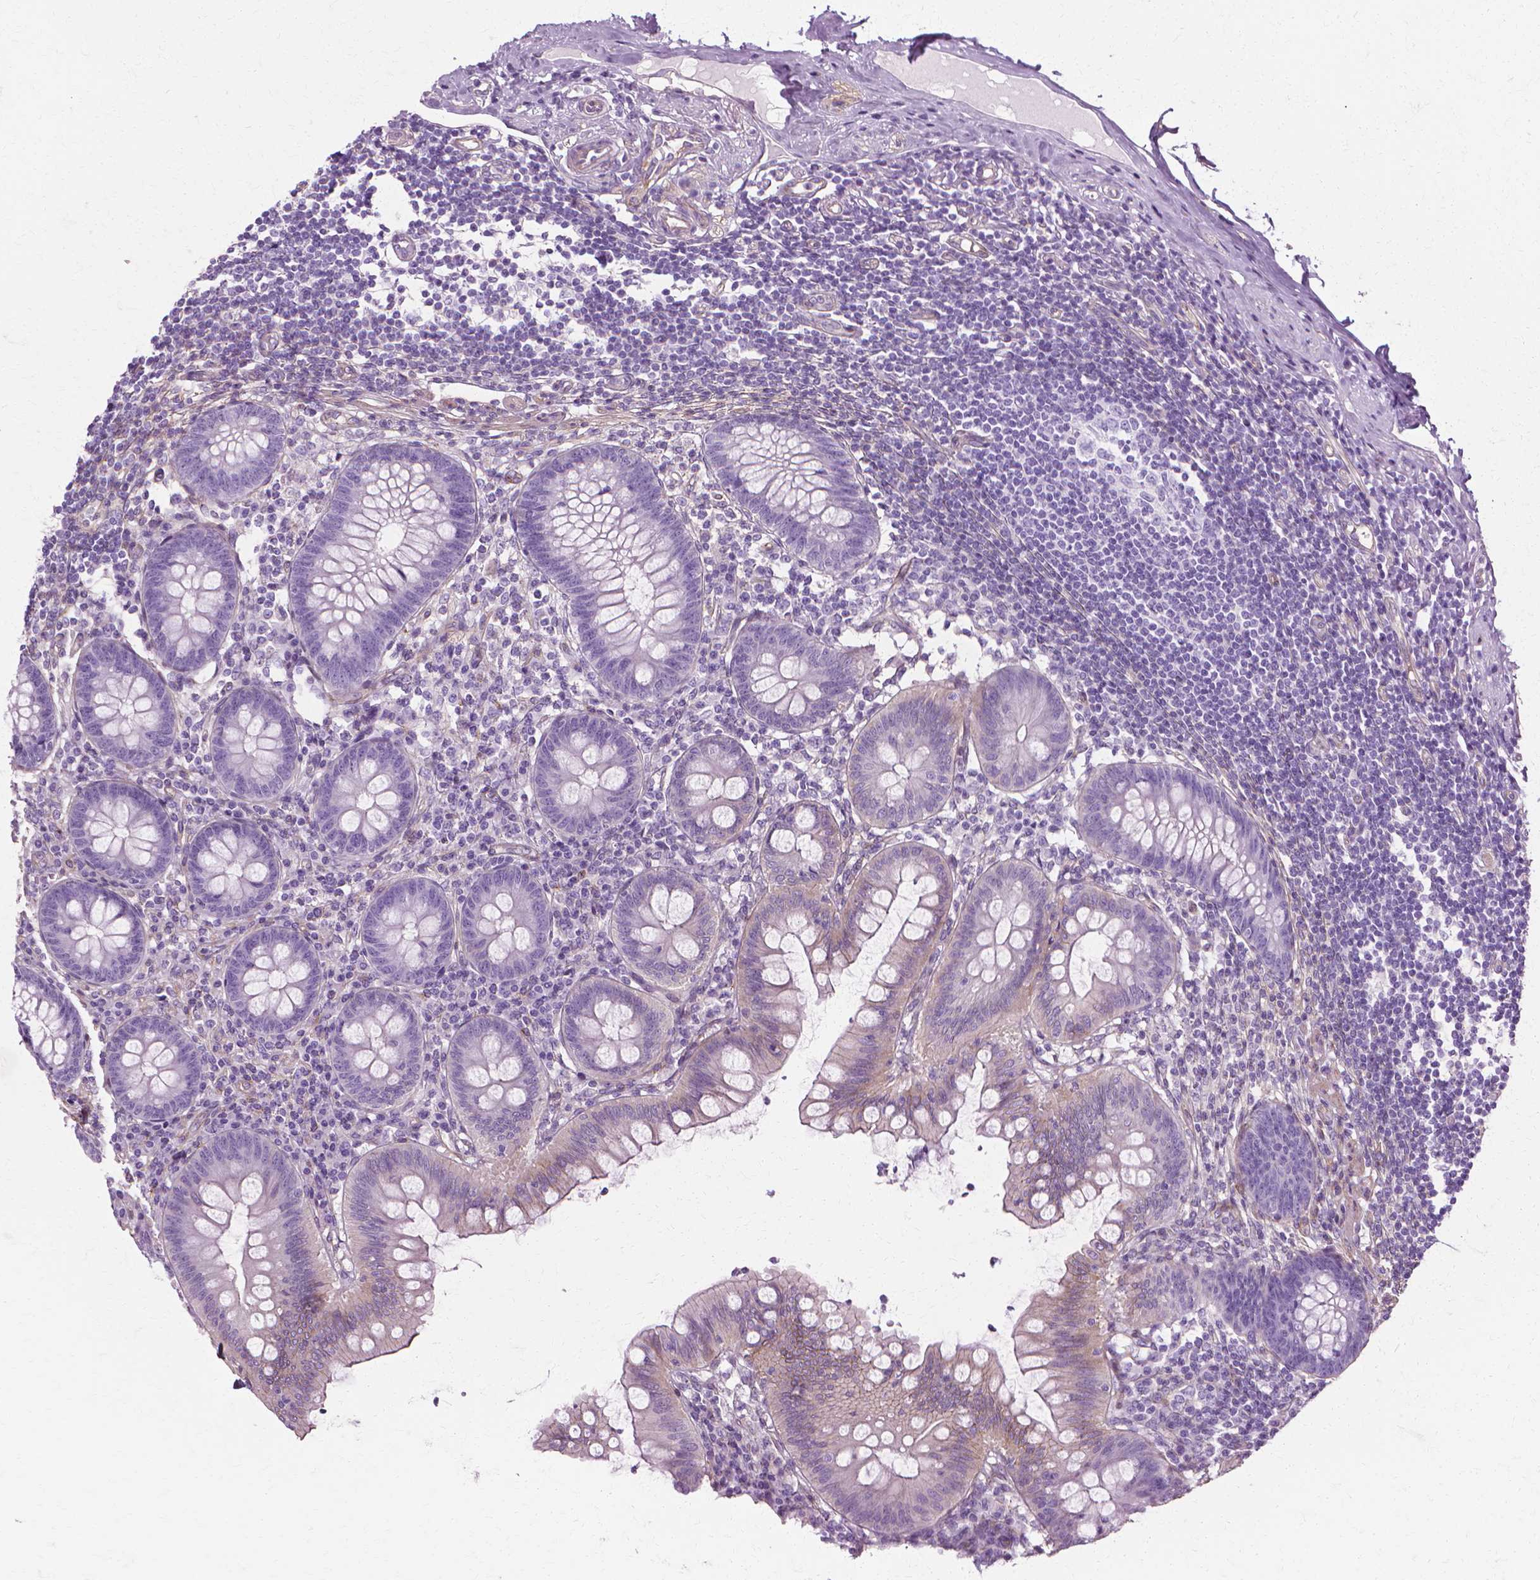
{"staining": {"intensity": "negative", "quantity": "none", "location": "none"}, "tissue": "appendix", "cell_type": "Glandular cells", "image_type": "normal", "snomed": [{"axis": "morphology", "description": "Normal tissue, NOS"}, {"axis": "topography", "description": "Appendix"}], "caption": "Immunohistochemical staining of normal appendix exhibits no significant staining in glandular cells.", "gene": "CFAP157", "patient": {"sex": "female", "age": 57}}